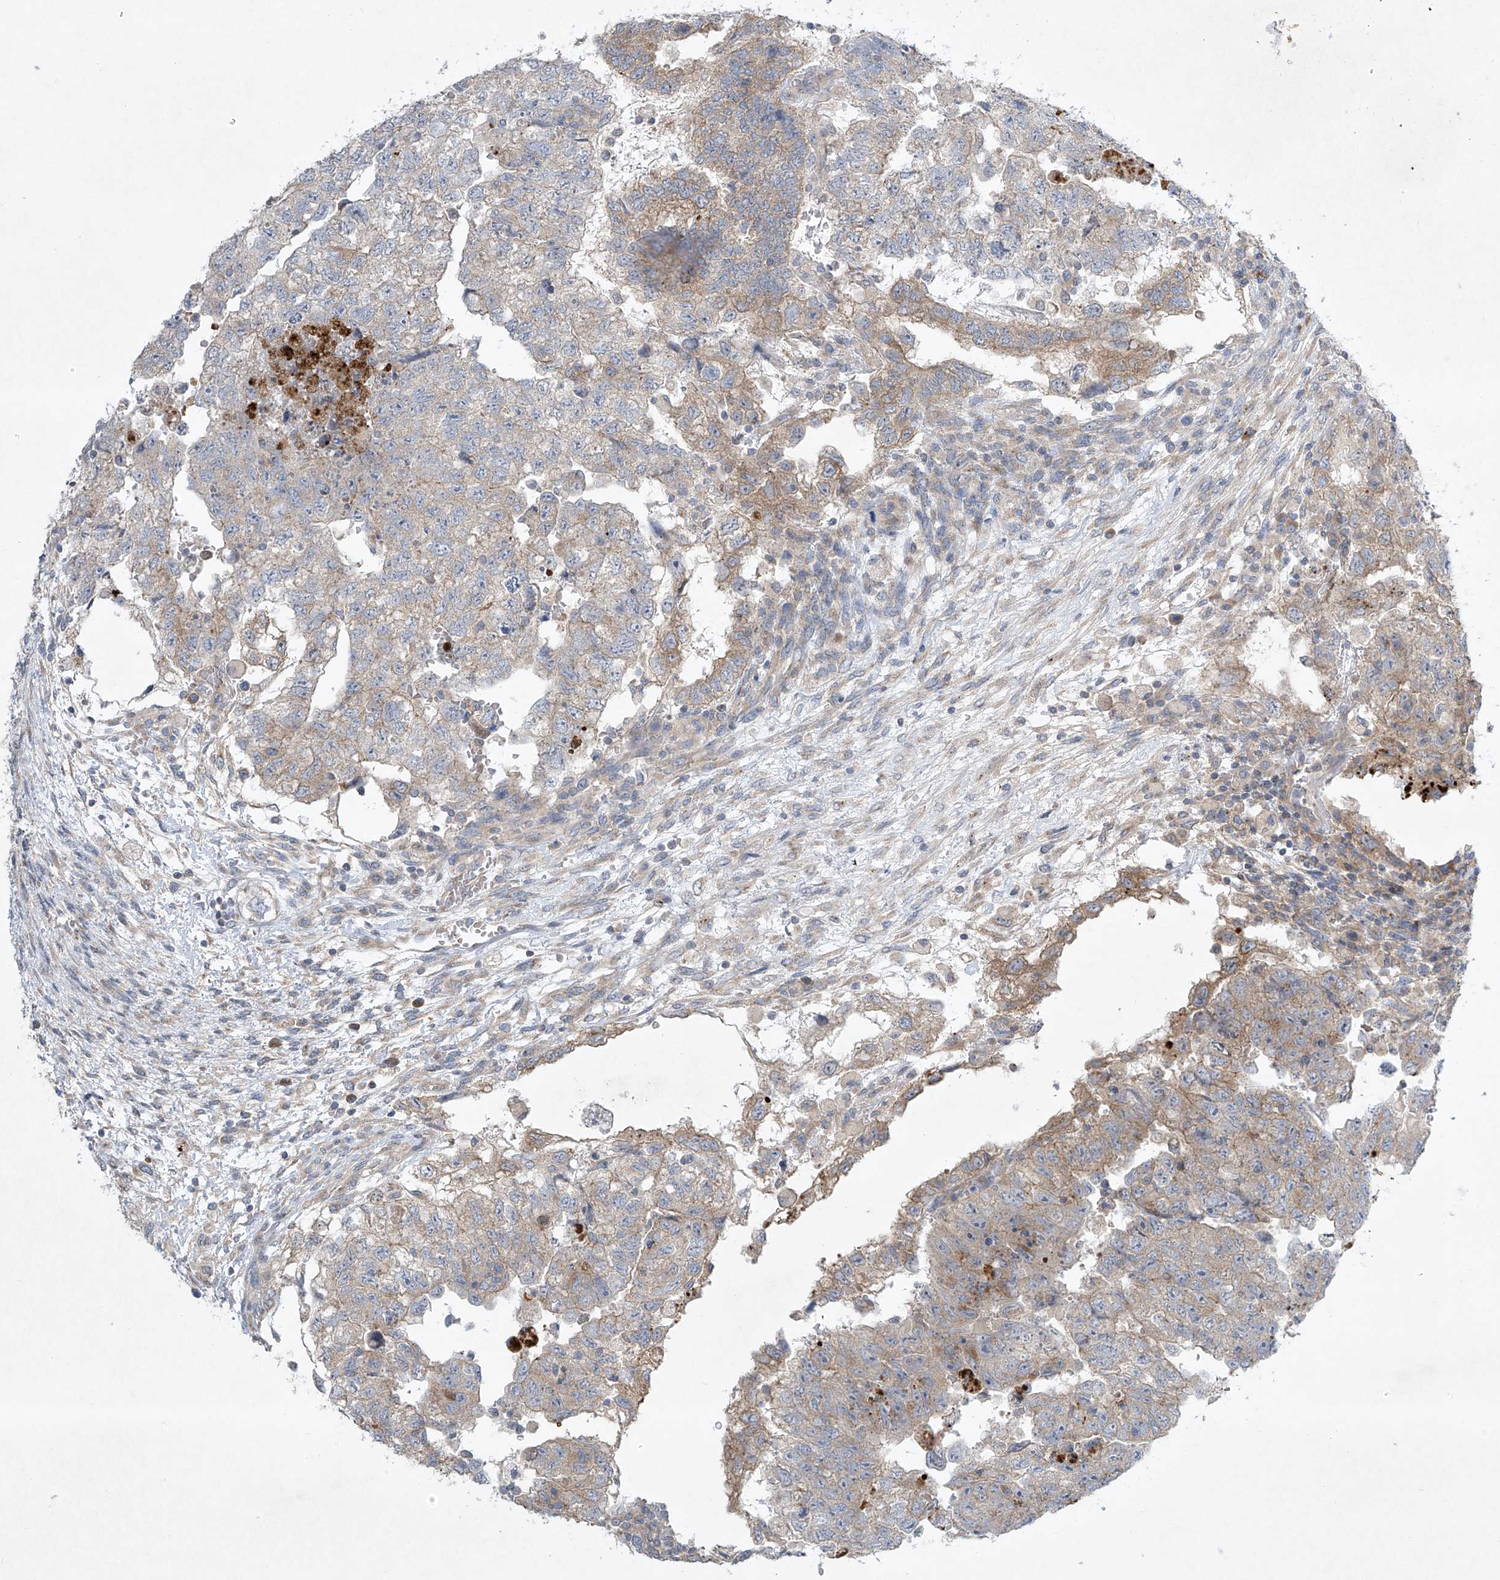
{"staining": {"intensity": "weak", "quantity": "25%-75%", "location": "cytoplasmic/membranous"}, "tissue": "testis cancer", "cell_type": "Tumor cells", "image_type": "cancer", "snomed": [{"axis": "morphology", "description": "Carcinoma, Embryonal, NOS"}, {"axis": "topography", "description": "Testis"}], "caption": "A low amount of weak cytoplasmic/membranous staining is present in approximately 25%-75% of tumor cells in testis cancer tissue. (brown staining indicates protein expression, while blue staining denotes nuclei).", "gene": "TJAP1", "patient": {"sex": "male", "age": 36}}